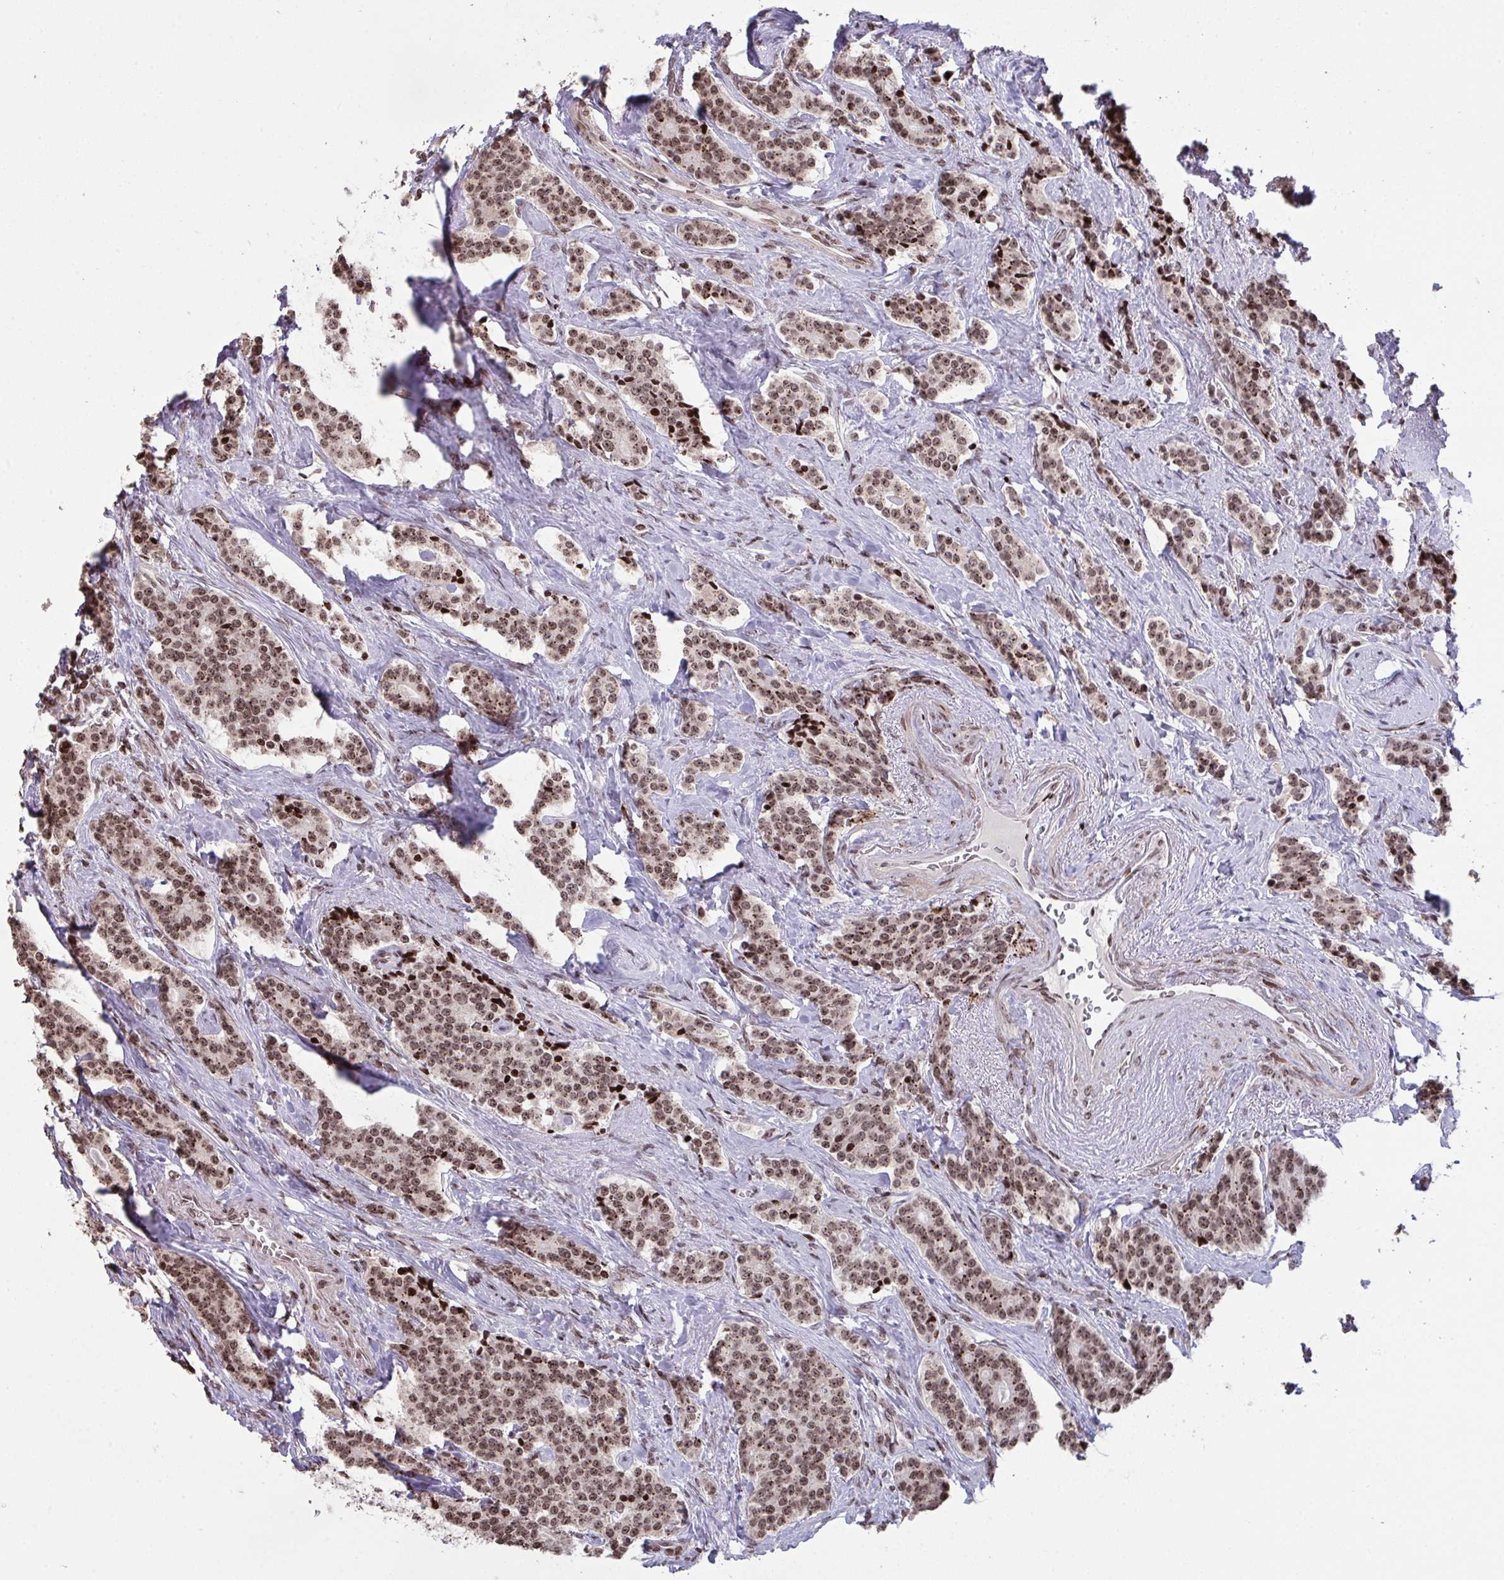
{"staining": {"intensity": "moderate", "quantity": ">75%", "location": "nuclear"}, "tissue": "carcinoid", "cell_type": "Tumor cells", "image_type": "cancer", "snomed": [{"axis": "morphology", "description": "Carcinoid, malignant, NOS"}, {"axis": "topography", "description": "Small intestine"}], "caption": "An IHC photomicrograph of neoplastic tissue is shown. Protein staining in brown highlights moderate nuclear positivity in carcinoid within tumor cells.", "gene": "NIP7", "patient": {"sex": "female", "age": 73}}